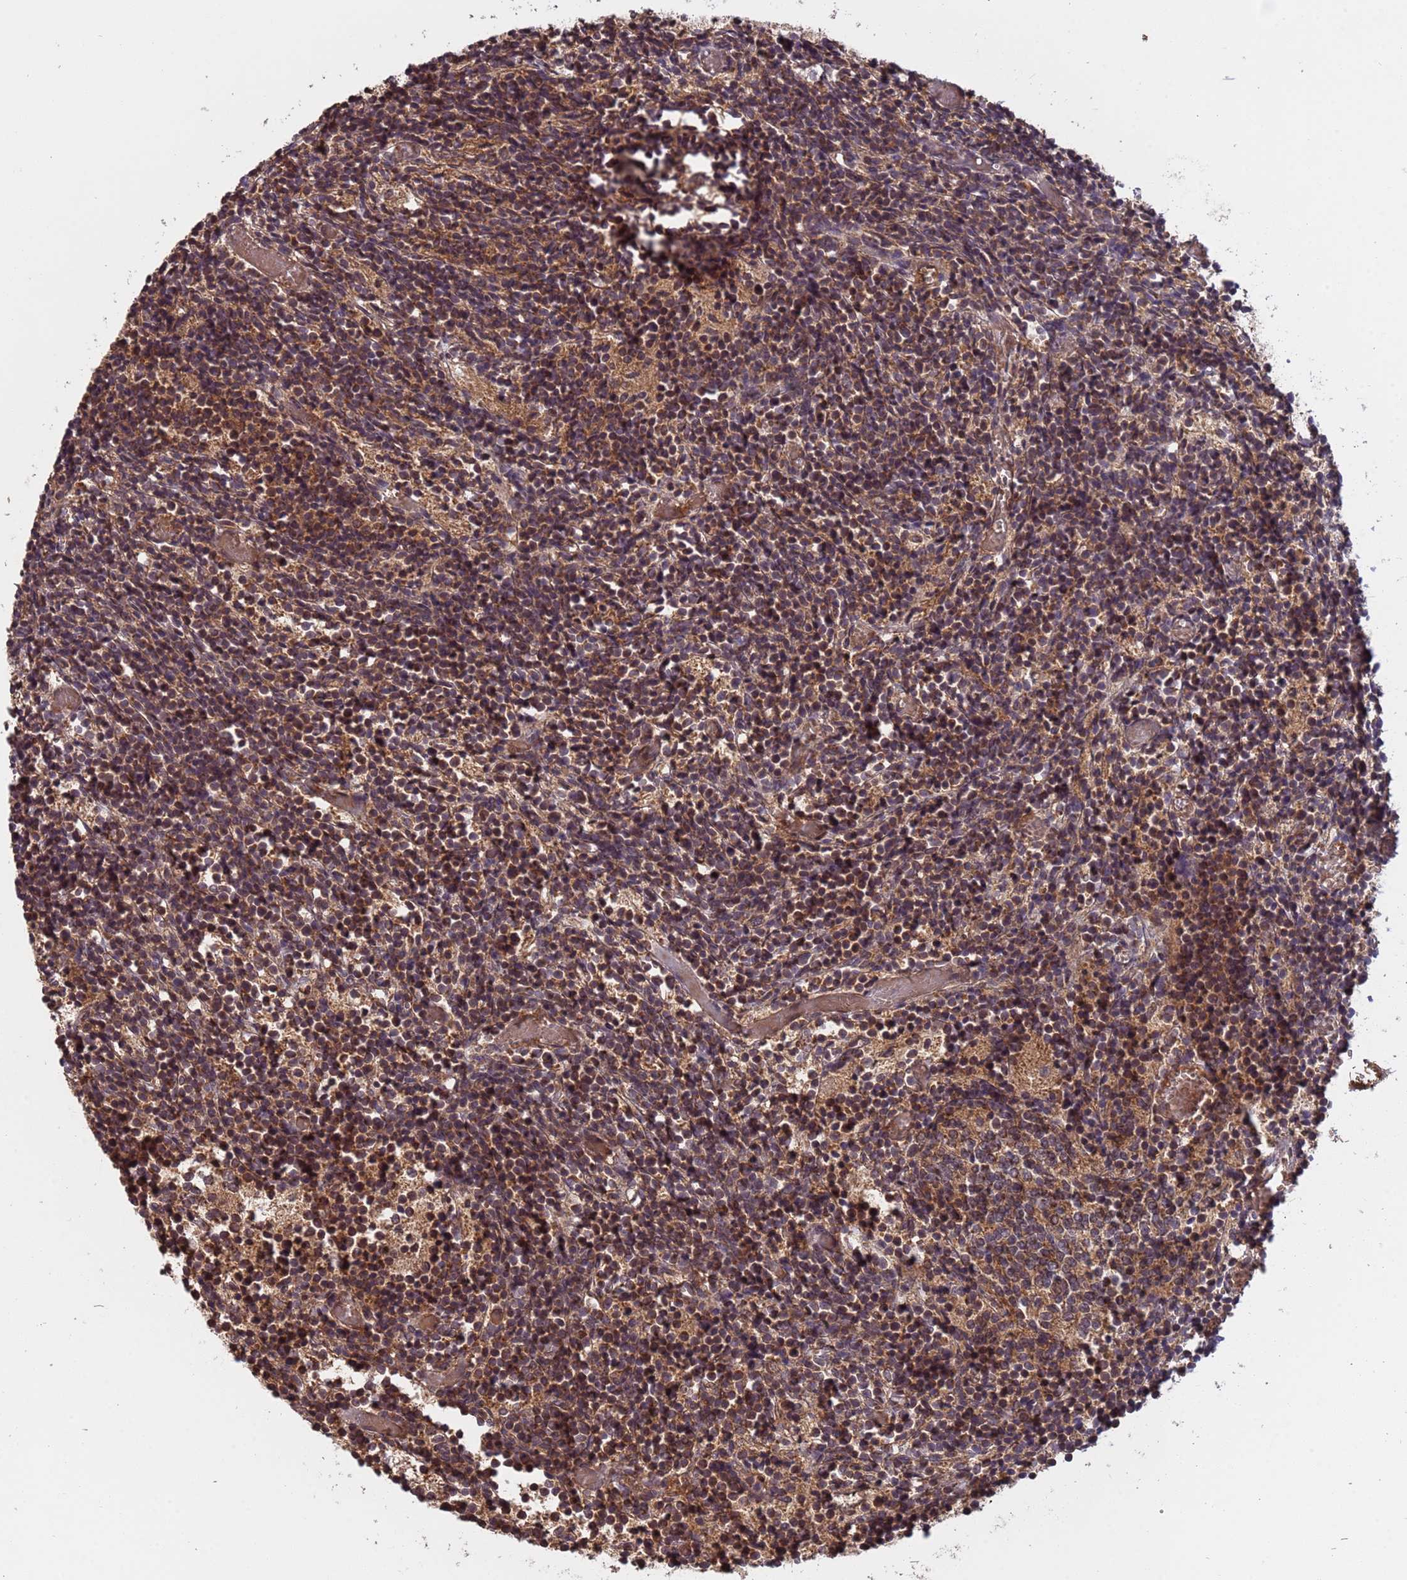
{"staining": {"intensity": "moderate", "quantity": ">75%", "location": "cytoplasmic/membranous"}, "tissue": "glioma", "cell_type": "Tumor cells", "image_type": "cancer", "snomed": [{"axis": "morphology", "description": "Glioma, malignant, Low grade"}, {"axis": "topography", "description": "Brain"}], "caption": "IHC micrograph of neoplastic tissue: glioma stained using immunohistochemistry (IHC) shows medium levels of moderate protein expression localized specifically in the cytoplasmic/membranous of tumor cells, appearing as a cytoplasmic/membranous brown color.", "gene": "ERI1", "patient": {"sex": "female", "age": 1}}